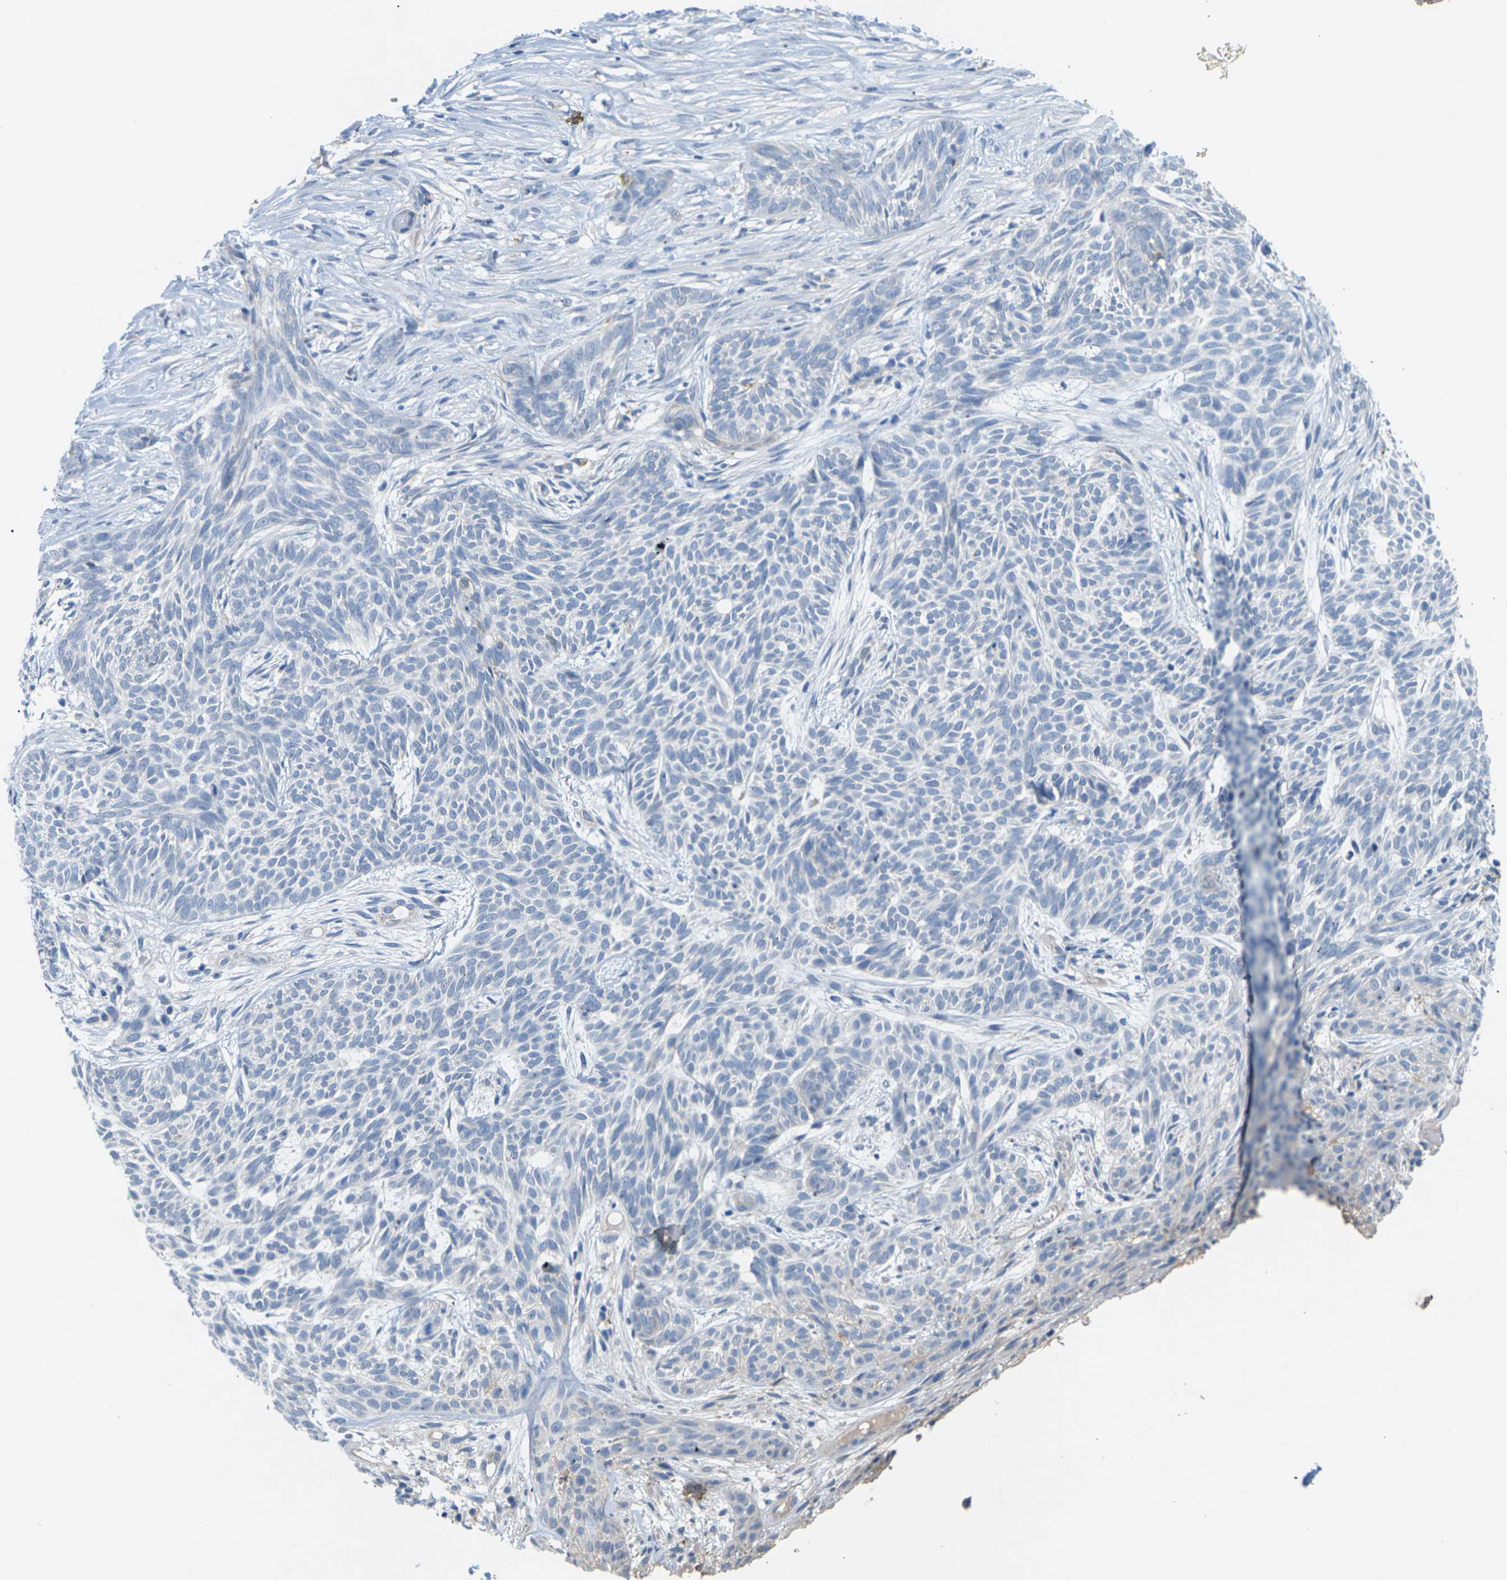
{"staining": {"intensity": "negative", "quantity": "none", "location": "none"}, "tissue": "skin cancer", "cell_type": "Tumor cells", "image_type": "cancer", "snomed": [{"axis": "morphology", "description": "Basal cell carcinoma"}, {"axis": "topography", "description": "Skin"}], "caption": "This photomicrograph is of basal cell carcinoma (skin) stained with immunohistochemistry to label a protein in brown with the nuclei are counter-stained blue. There is no staining in tumor cells.", "gene": "ITGA5", "patient": {"sex": "female", "age": 59}}